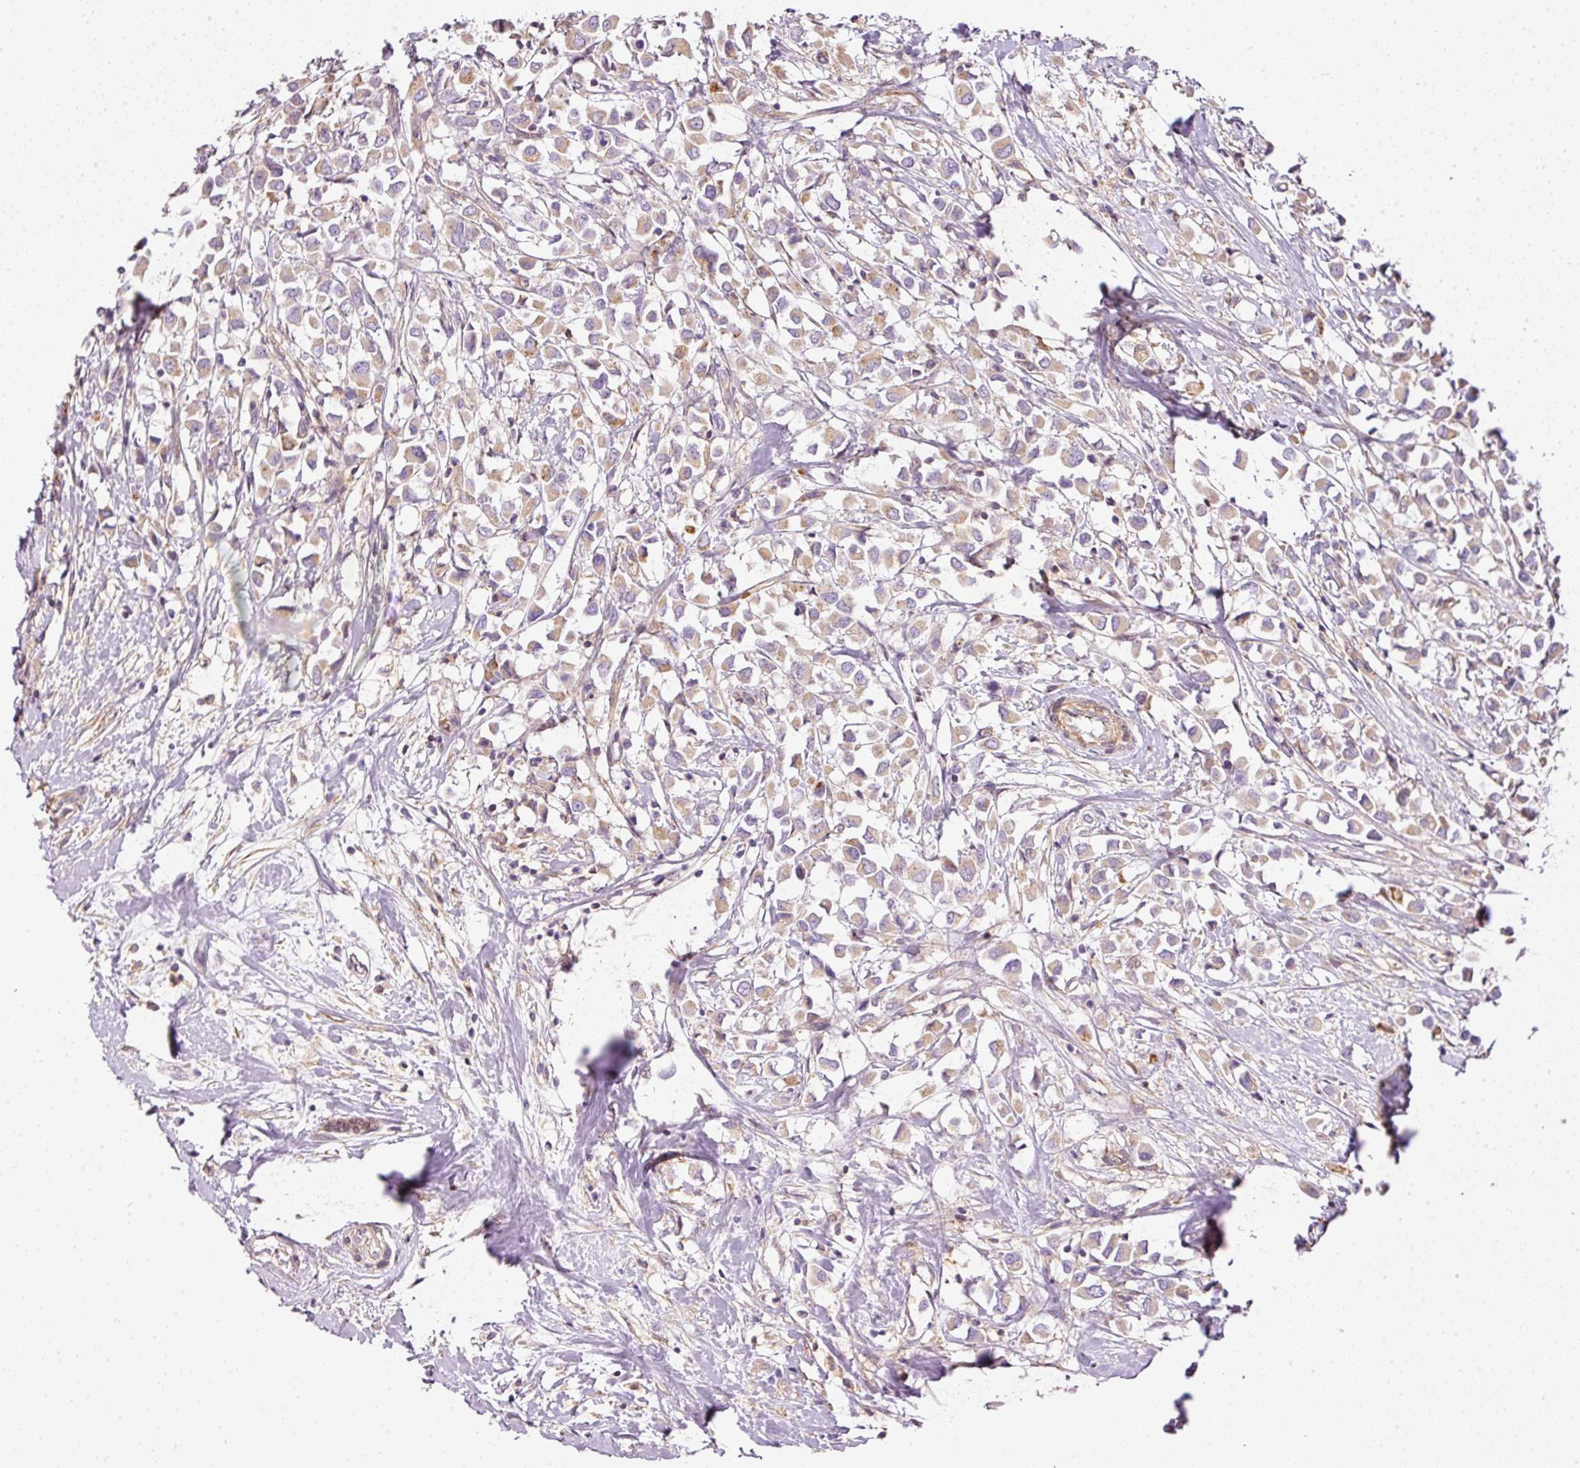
{"staining": {"intensity": "weak", "quantity": ">75%", "location": "cytoplasmic/membranous"}, "tissue": "breast cancer", "cell_type": "Tumor cells", "image_type": "cancer", "snomed": [{"axis": "morphology", "description": "Duct carcinoma"}, {"axis": "topography", "description": "Breast"}], "caption": "DAB (3,3'-diaminobenzidine) immunohistochemical staining of human infiltrating ductal carcinoma (breast) exhibits weak cytoplasmic/membranous protein staining in about >75% of tumor cells.", "gene": "TBC1D2B", "patient": {"sex": "female", "age": 61}}